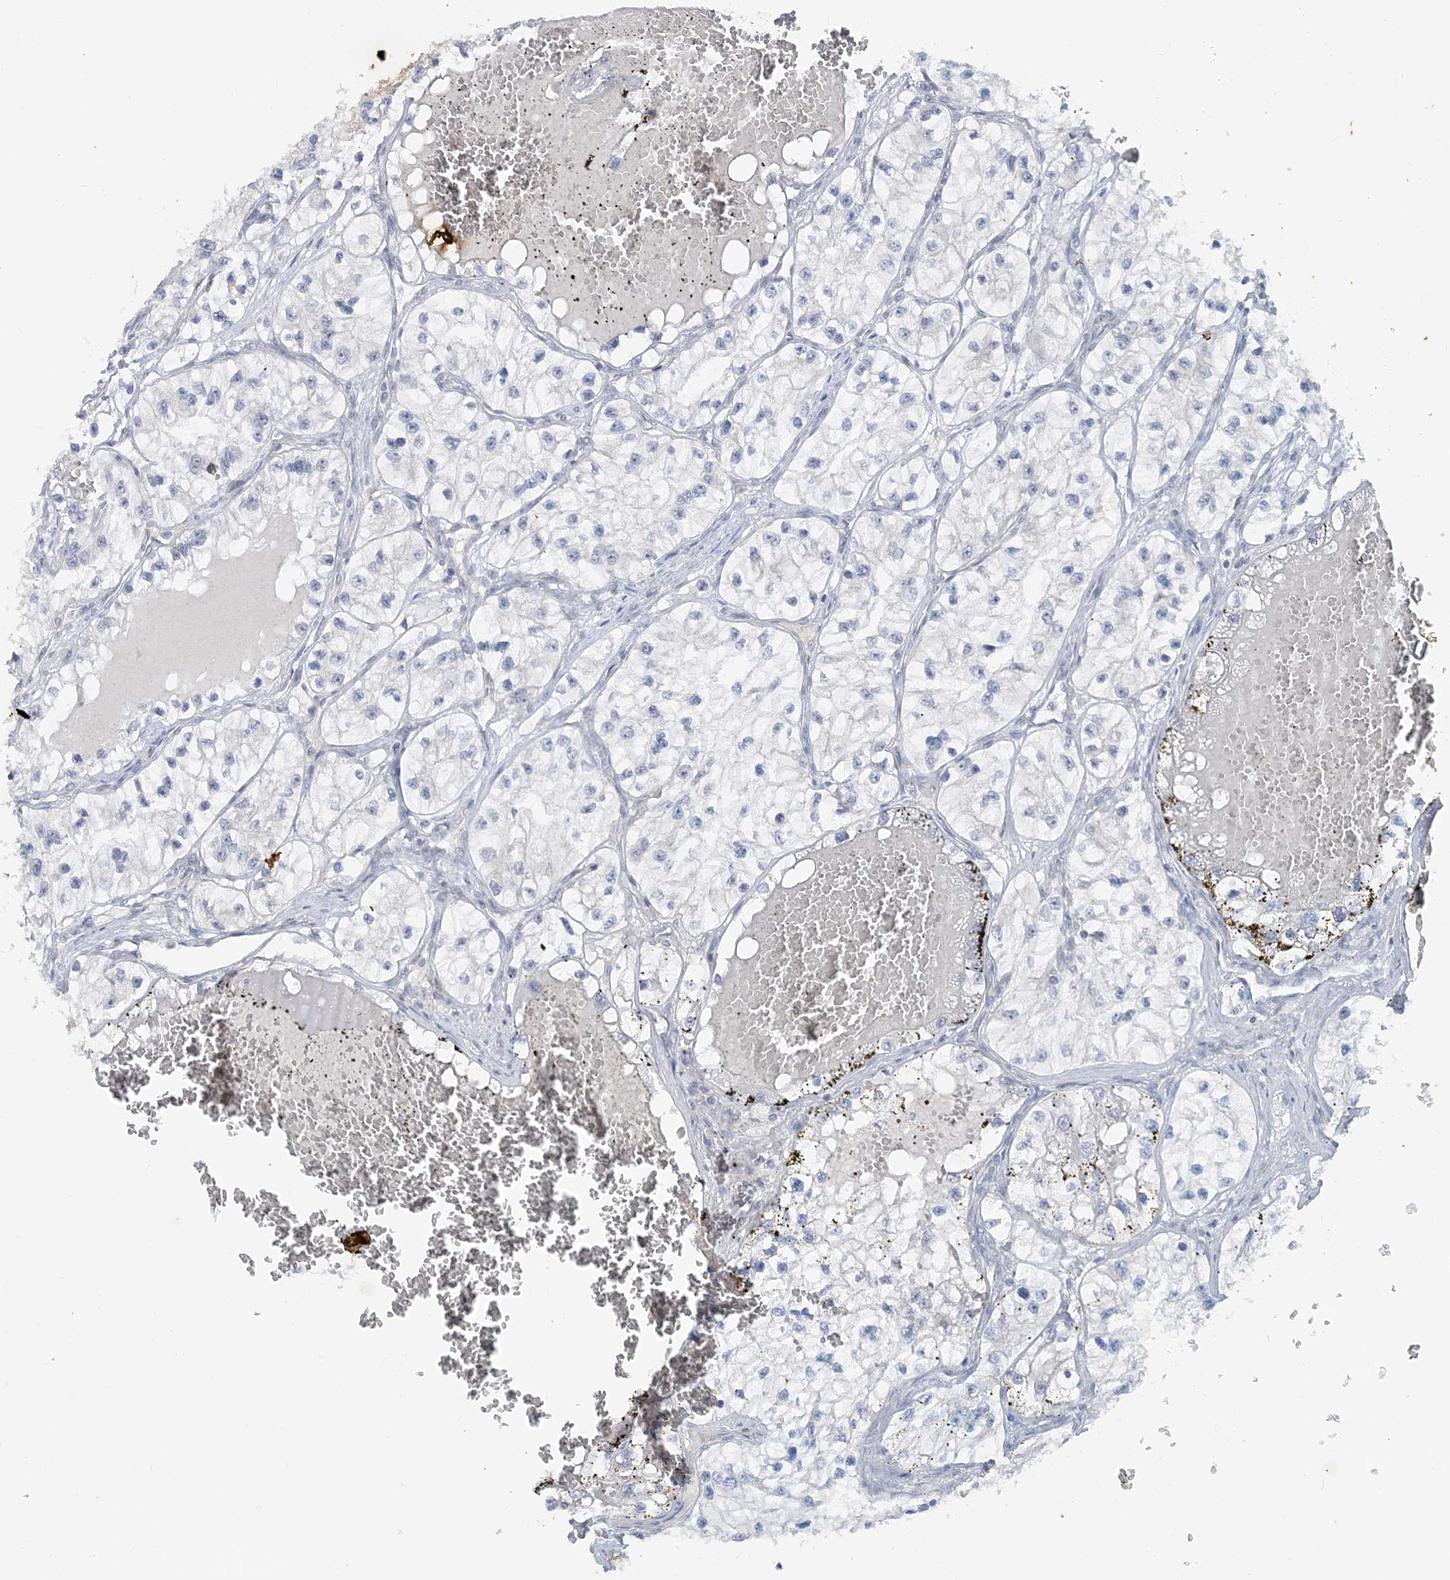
{"staining": {"intensity": "negative", "quantity": "none", "location": "none"}, "tissue": "renal cancer", "cell_type": "Tumor cells", "image_type": "cancer", "snomed": [{"axis": "morphology", "description": "Adenocarcinoma, NOS"}, {"axis": "topography", "description": "Kidney"}], "caption": "There is no significant expression in tumor cells of renal adenocarcinoma.", "gene": "LEXM", "patient": {"sex": "female", "age": 57}}